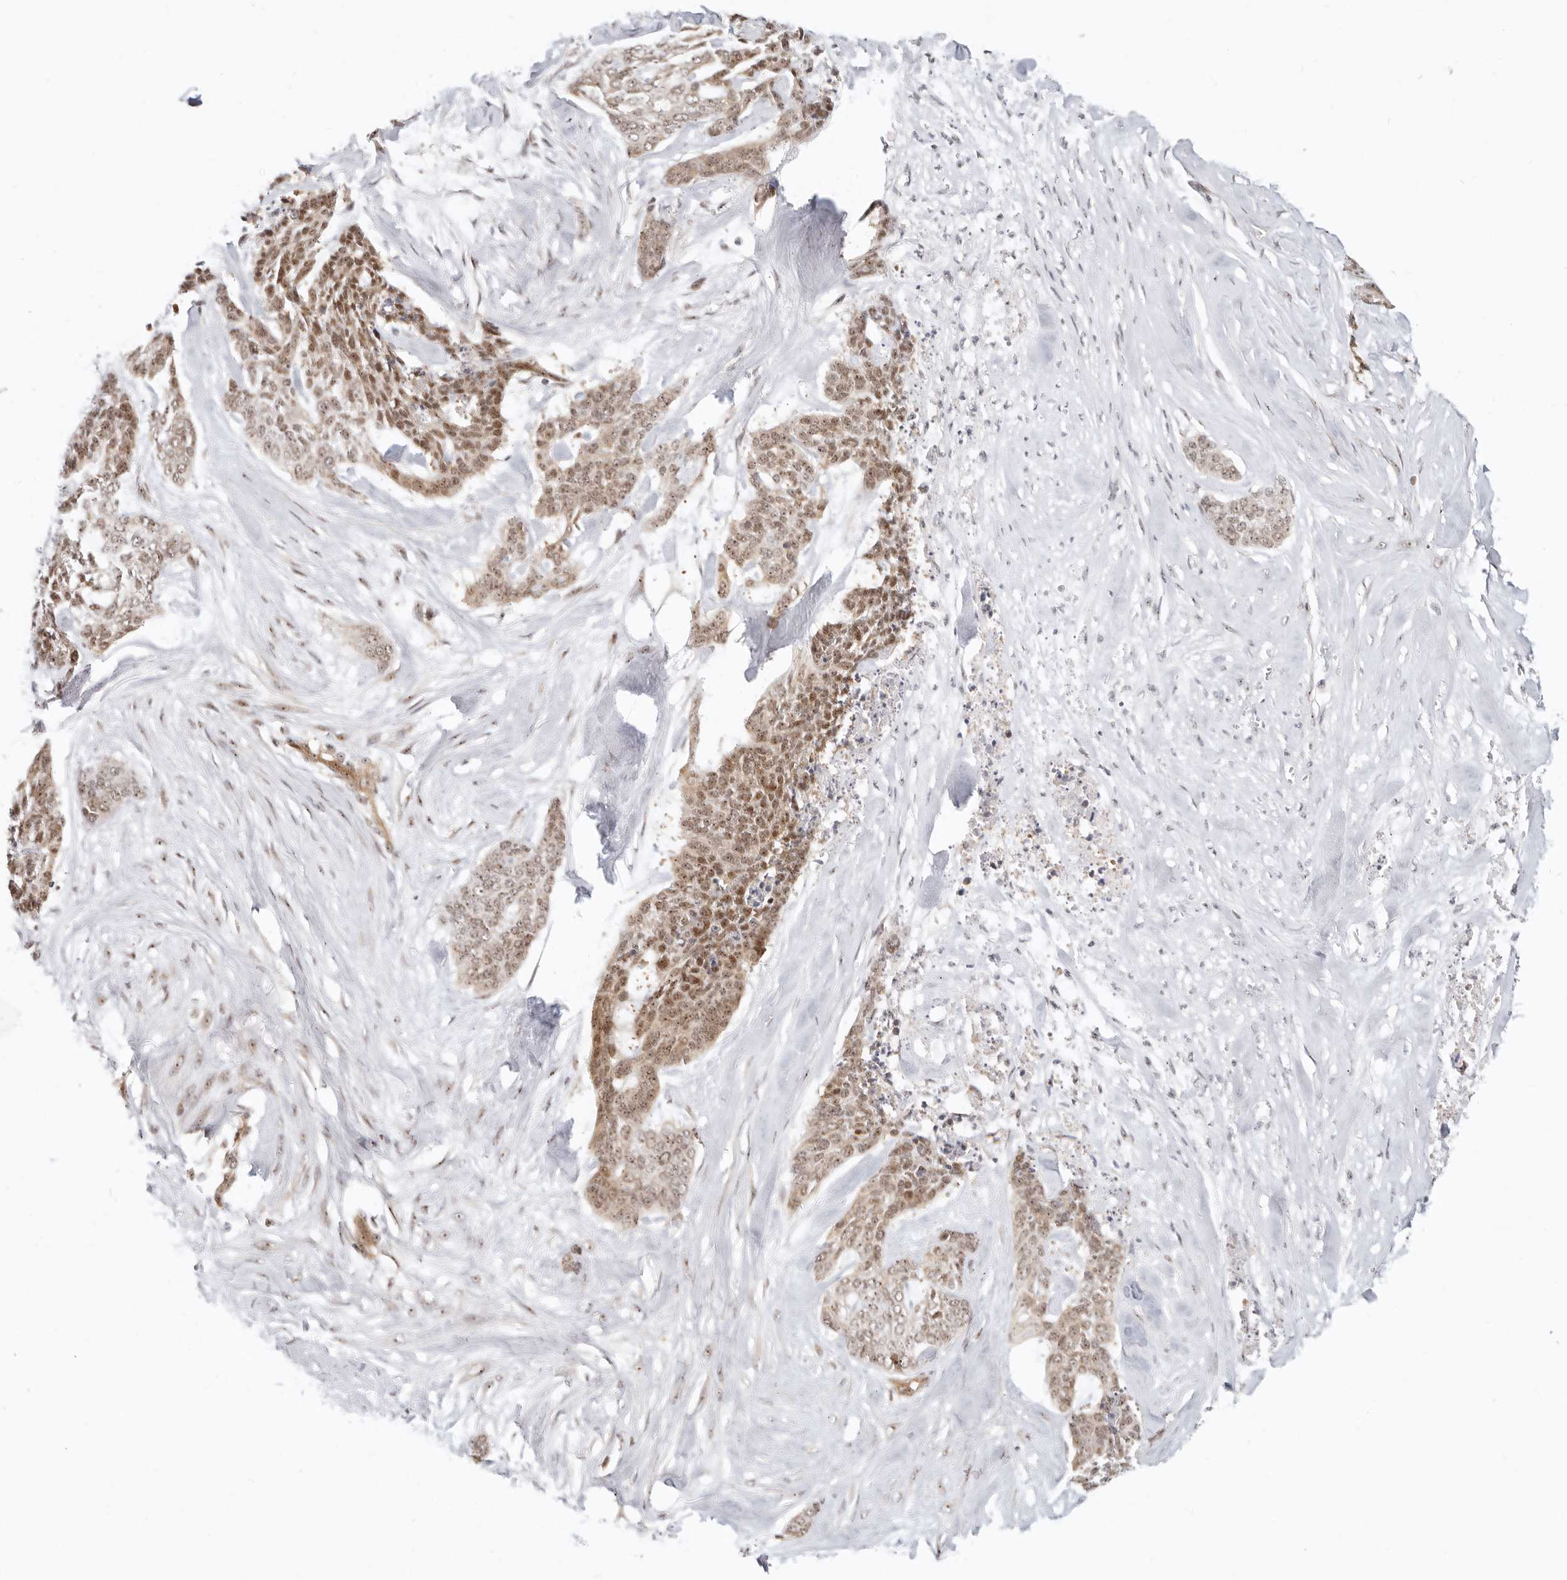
{"staining": {"intensity": "moderate", "quantity": ">75%", "location": "nuclear"}, "tissue": "skin cancer", "cell_type": "Tumor cells", "image_type": "cancer", "snomed": [{"axis": "morphology", "description": "Basal cell carcinoma"}, {"axis": "topography", "description": "Skin"}], "caption": "Immunohistochemistry staining of skin cancer (basal cell carcinoma), which shows medium levels of moderate nuclear expression in approximately >75% of tumor cells indicating moderate nuclear protein expression. The staining was performed using DAB (3,3'-diaminobenzidine) (brown) for protein detection and nuclei were counterstained in hematoxylin (blue).", "gene": "BAP1", "patient": {"sex": "female", "age": 64}}